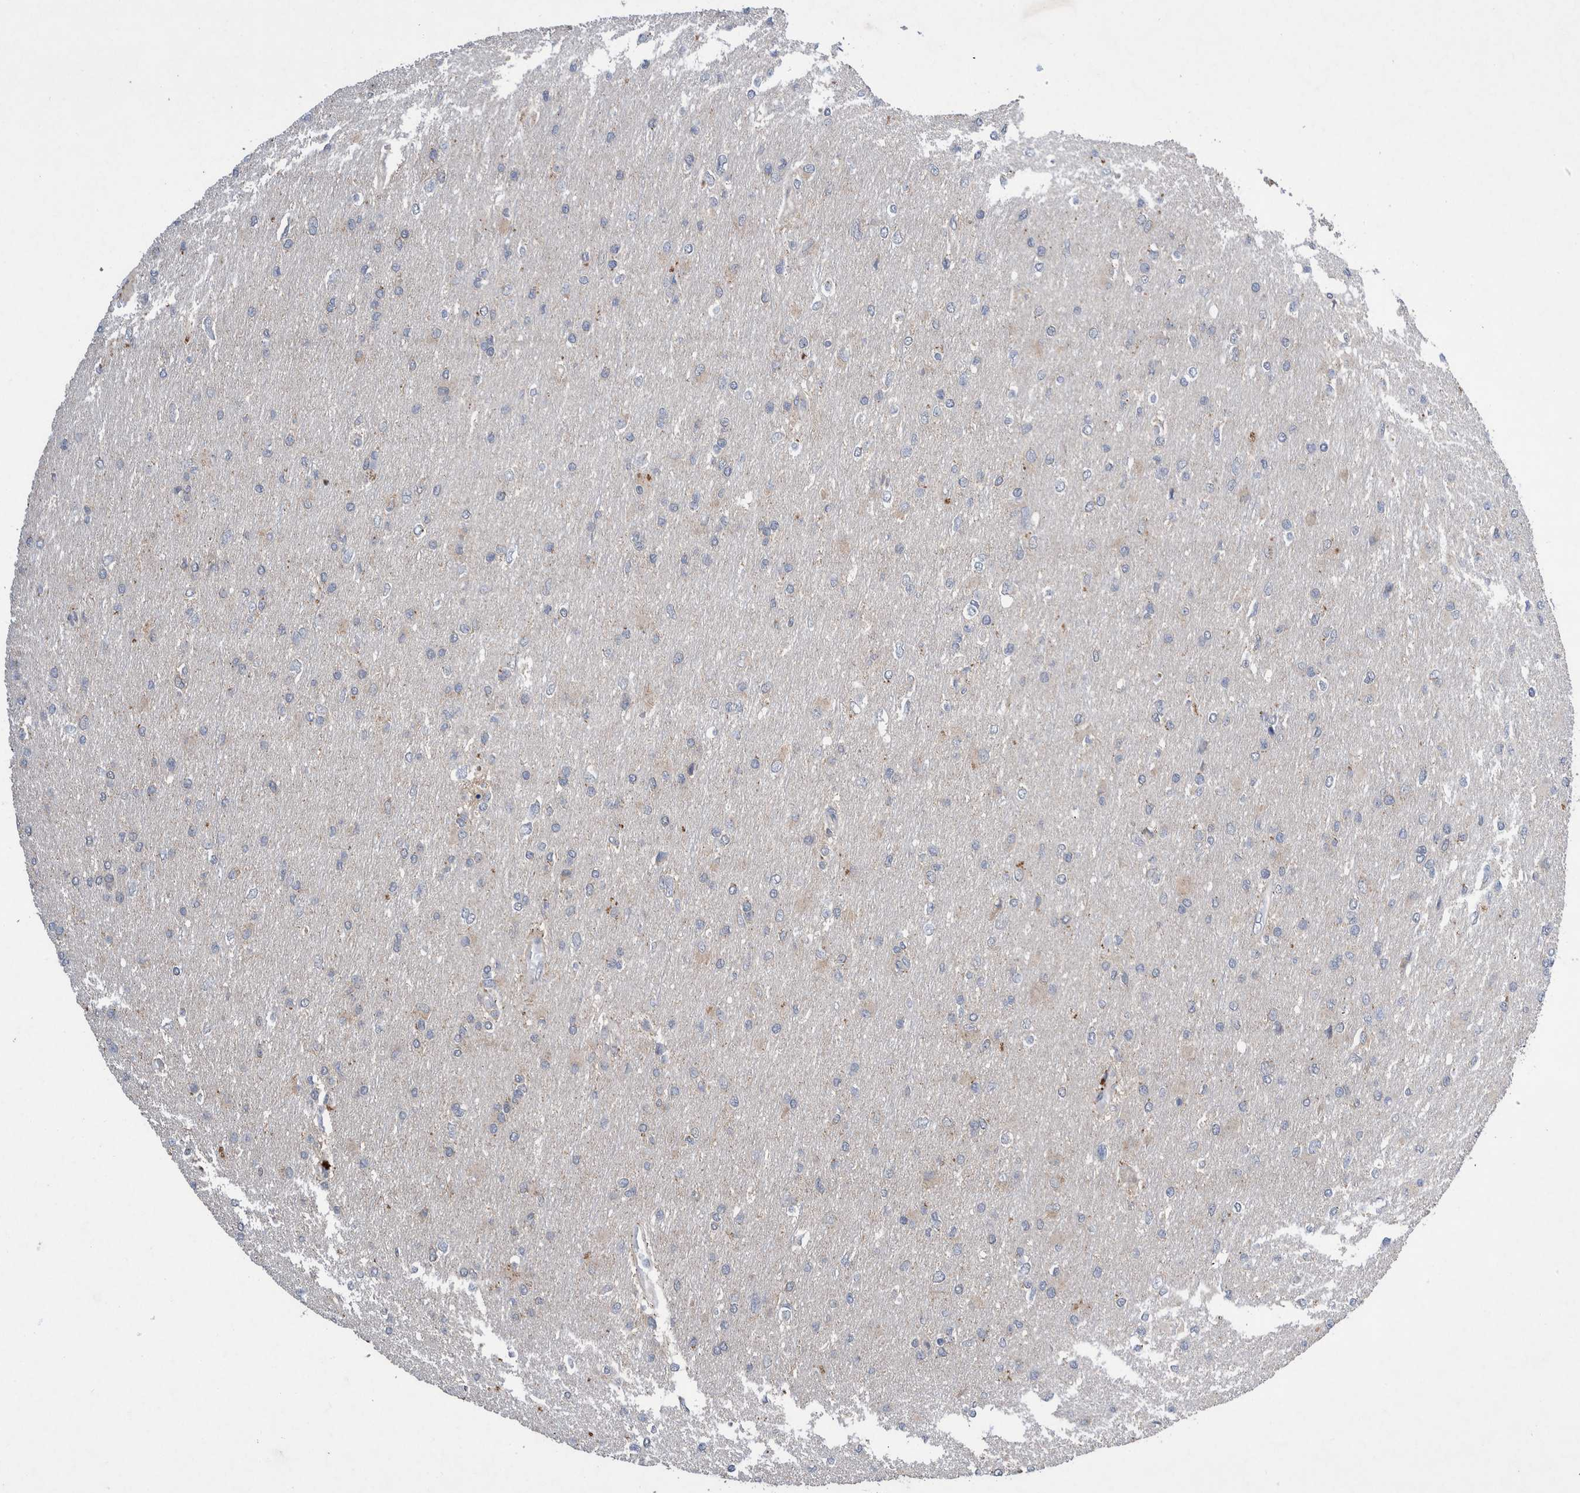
{"staining": {"intensity": "negative", "quantity": "none", "location": "none"}, "tissue": "glioma", "cell_type": "Tumor cells", "image_type": "cancer", "snomed": [{"axis": "morphology", "description": "Glioma, malignant, High grade"}, {"axis": "topography", "description": "Cerebral cortex"}], "caption": "Human glioma stained for a protein using immunohistochemistry shows no staining in tumor cells.", "gene": "PLPBP", "patient": {"sex": "female", "age": 36}}